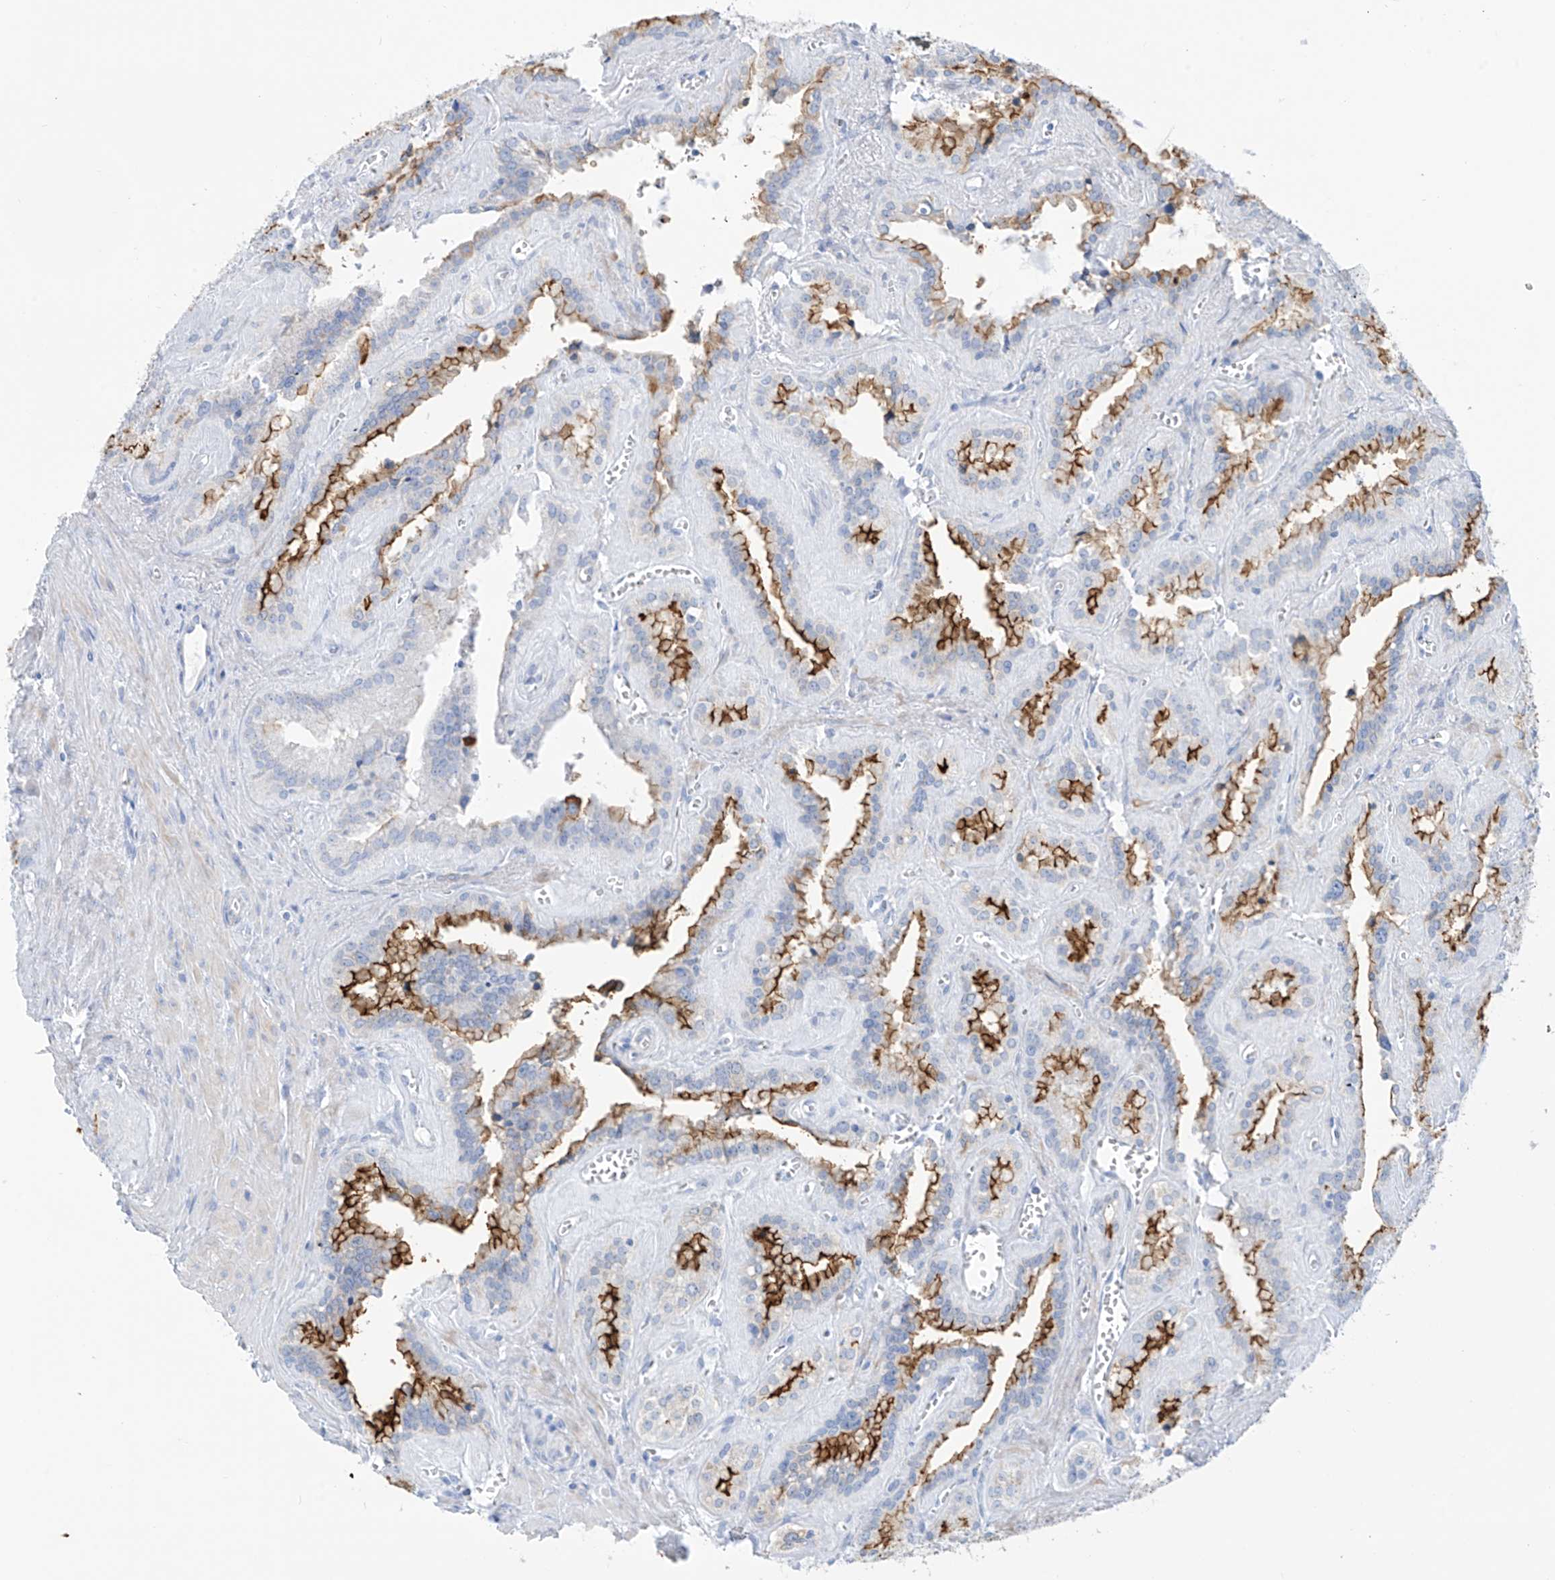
{"staining": {"intensity": "strong", "quantity": "25%-75%", "location": "cytoplasmic/membranous"}, "tissue": "seminal vesicle", "cell_type": "Glandular cells", "image_type": "normal", "snomed": [{"axis": "morphology", "description": "Normal tissue, NOS"}, {"axis": "topography", "description": "Prostate"}, {"axis": "topography", "description": "Seminal veicle"}], "caption": "Immunohistochemistry (DAB) staining of benign seminal vesicle displays strong cytoplasmic/membranous protein expression in about 25%-75% of glandular cells.", "gene": "SLC26A3", "patient": {"sex": "male", "age": 59}}